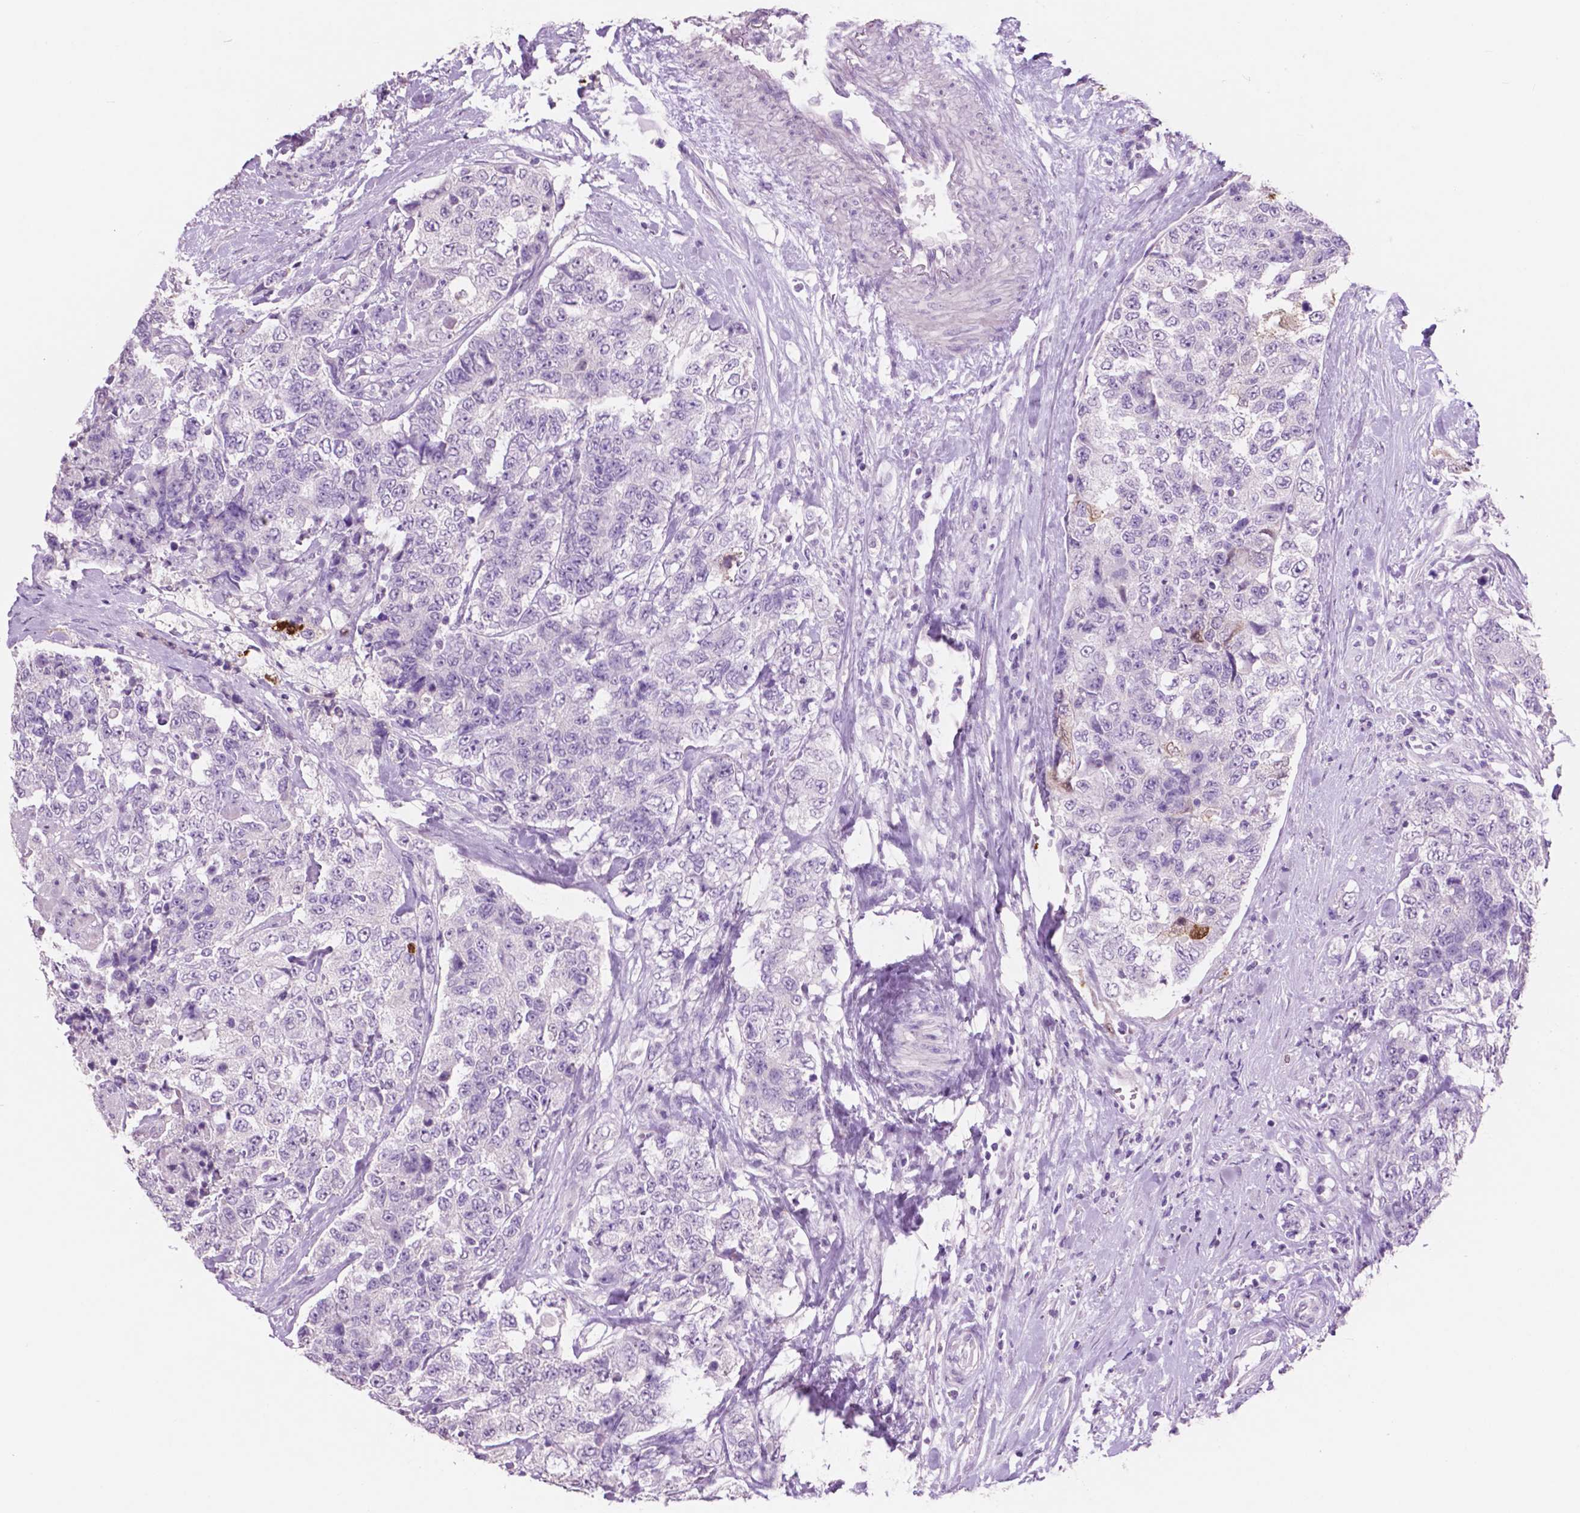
{"staining": {"intensity": "negative", "quantity": "none", "location": "none"}, "tissue": "urothelial cancer", "cell_type": "Tumor cells", "image_type": "cancer", "snomed": [{"axis": "morphology", "description": "Urothelial carcinoma, High grade"}, {"axis": "topography", "description": "Urinary bladder"}], "caption": "High magnification brightfield microscopy of urothelial cancer stained with DAB (brown) and counterstained with hematoxylin (blue): tumor cells show no significant staining. (Immunohistochemistry (ihc), brightfield microscopy, high magnification).", "gene": "IDO1", "patient": {"sex": "female", "age": 78}}